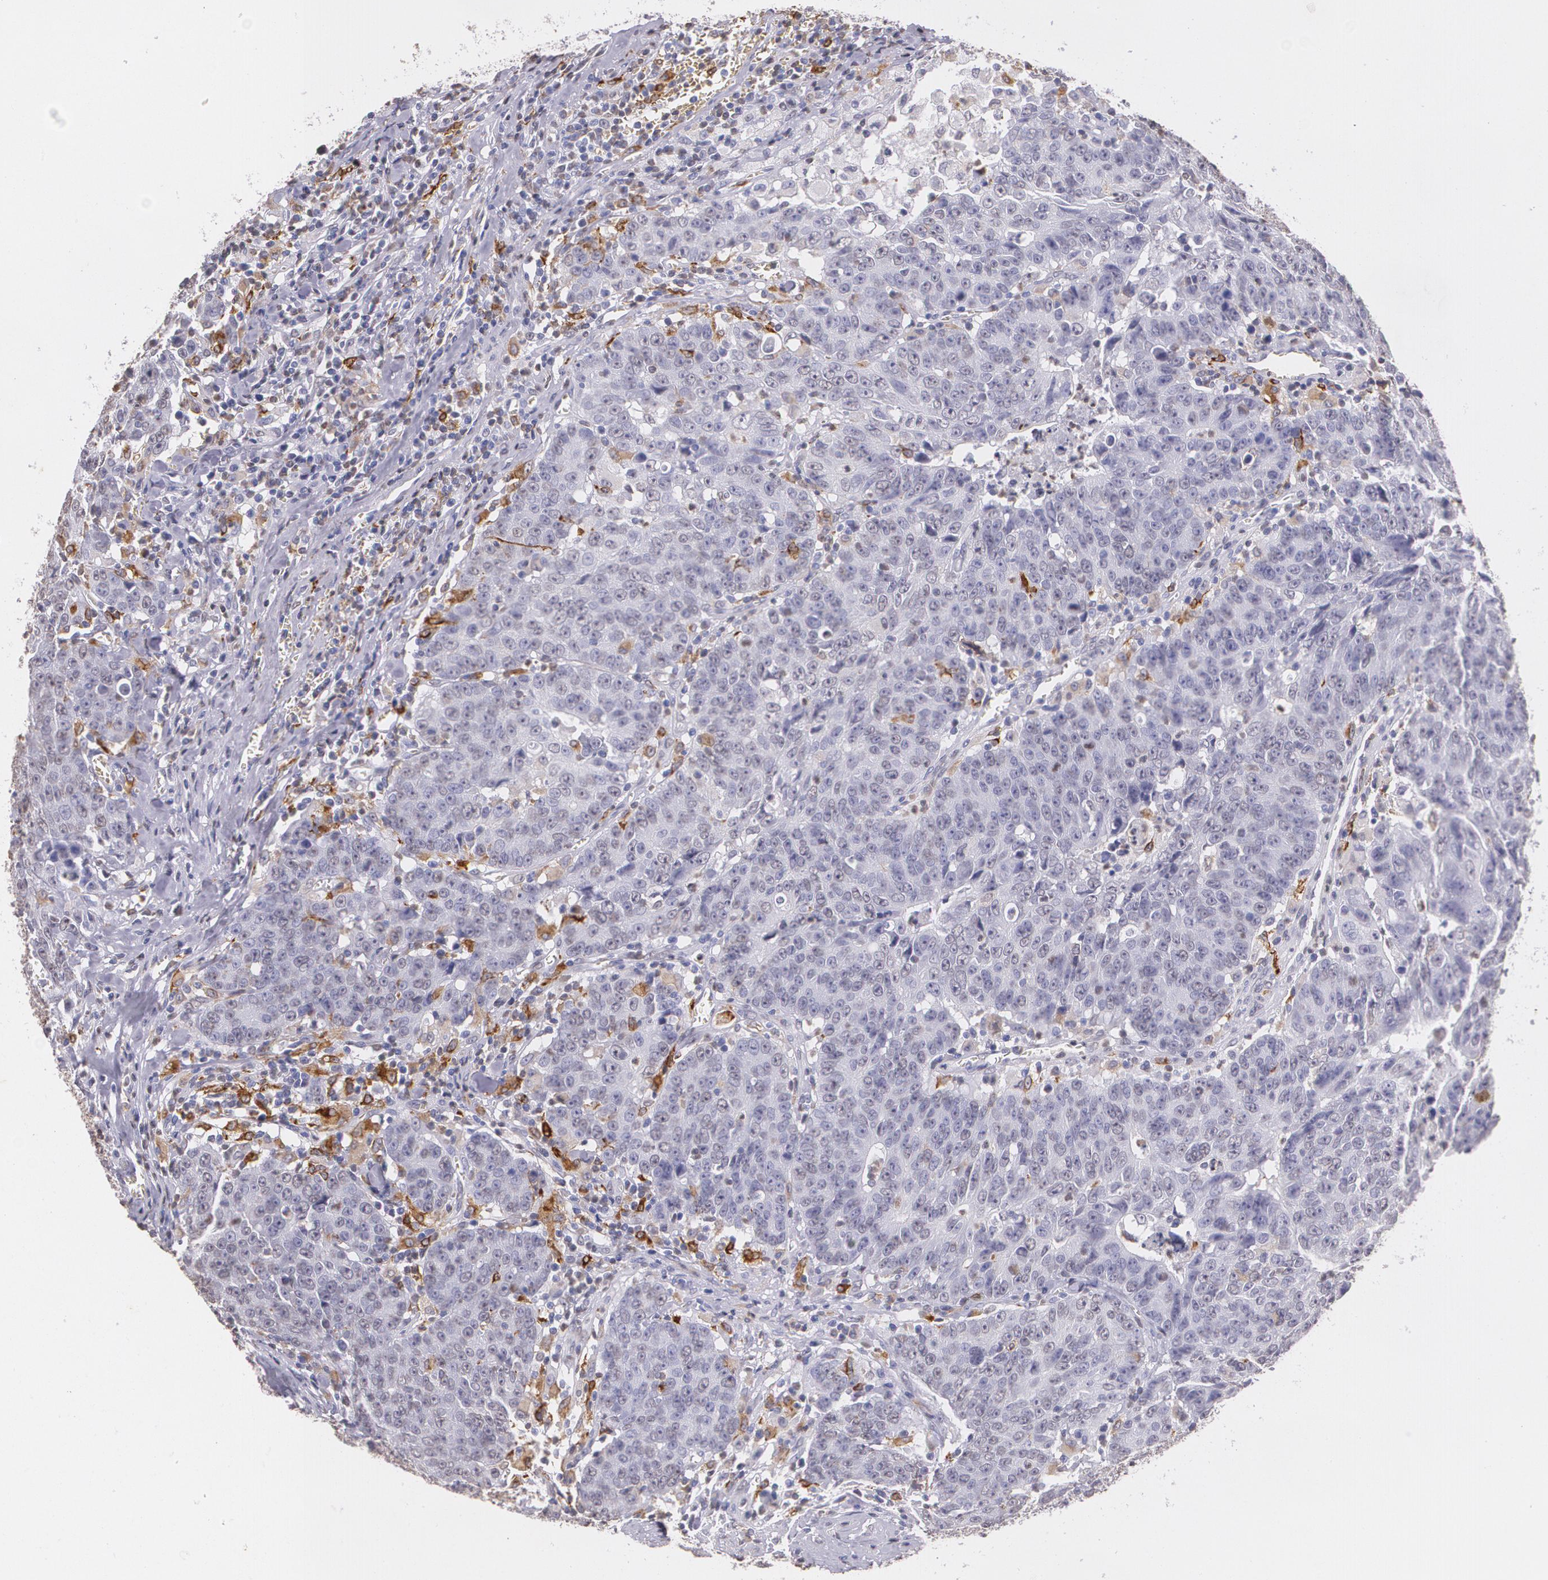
{"staining": {"intensity": "negative", "quantity": "none", "location": "none"}, "tissue": "colorectal cancer", "cell_type": "Tumor cells", "image_type": "cancer", "snomed": [{"axis": "morphology", "description": "Adenocarcinoma, NOS"}, {"axis": "topography", "description": "Colon"}], "caption": "IHC photomicrograph of colorectal adenocarcinoma stained for a protein (brown), which shows no staining in tumor cells. The staining was performed using DAB (3,3'-diaminobenzidine) to visualize the protein expression in brown, while the nuclei were stained in blue with hematoxylin (Magnification: 20x).", "gene": "RTN1", "patient": {"sex": "female", "age": 53}}